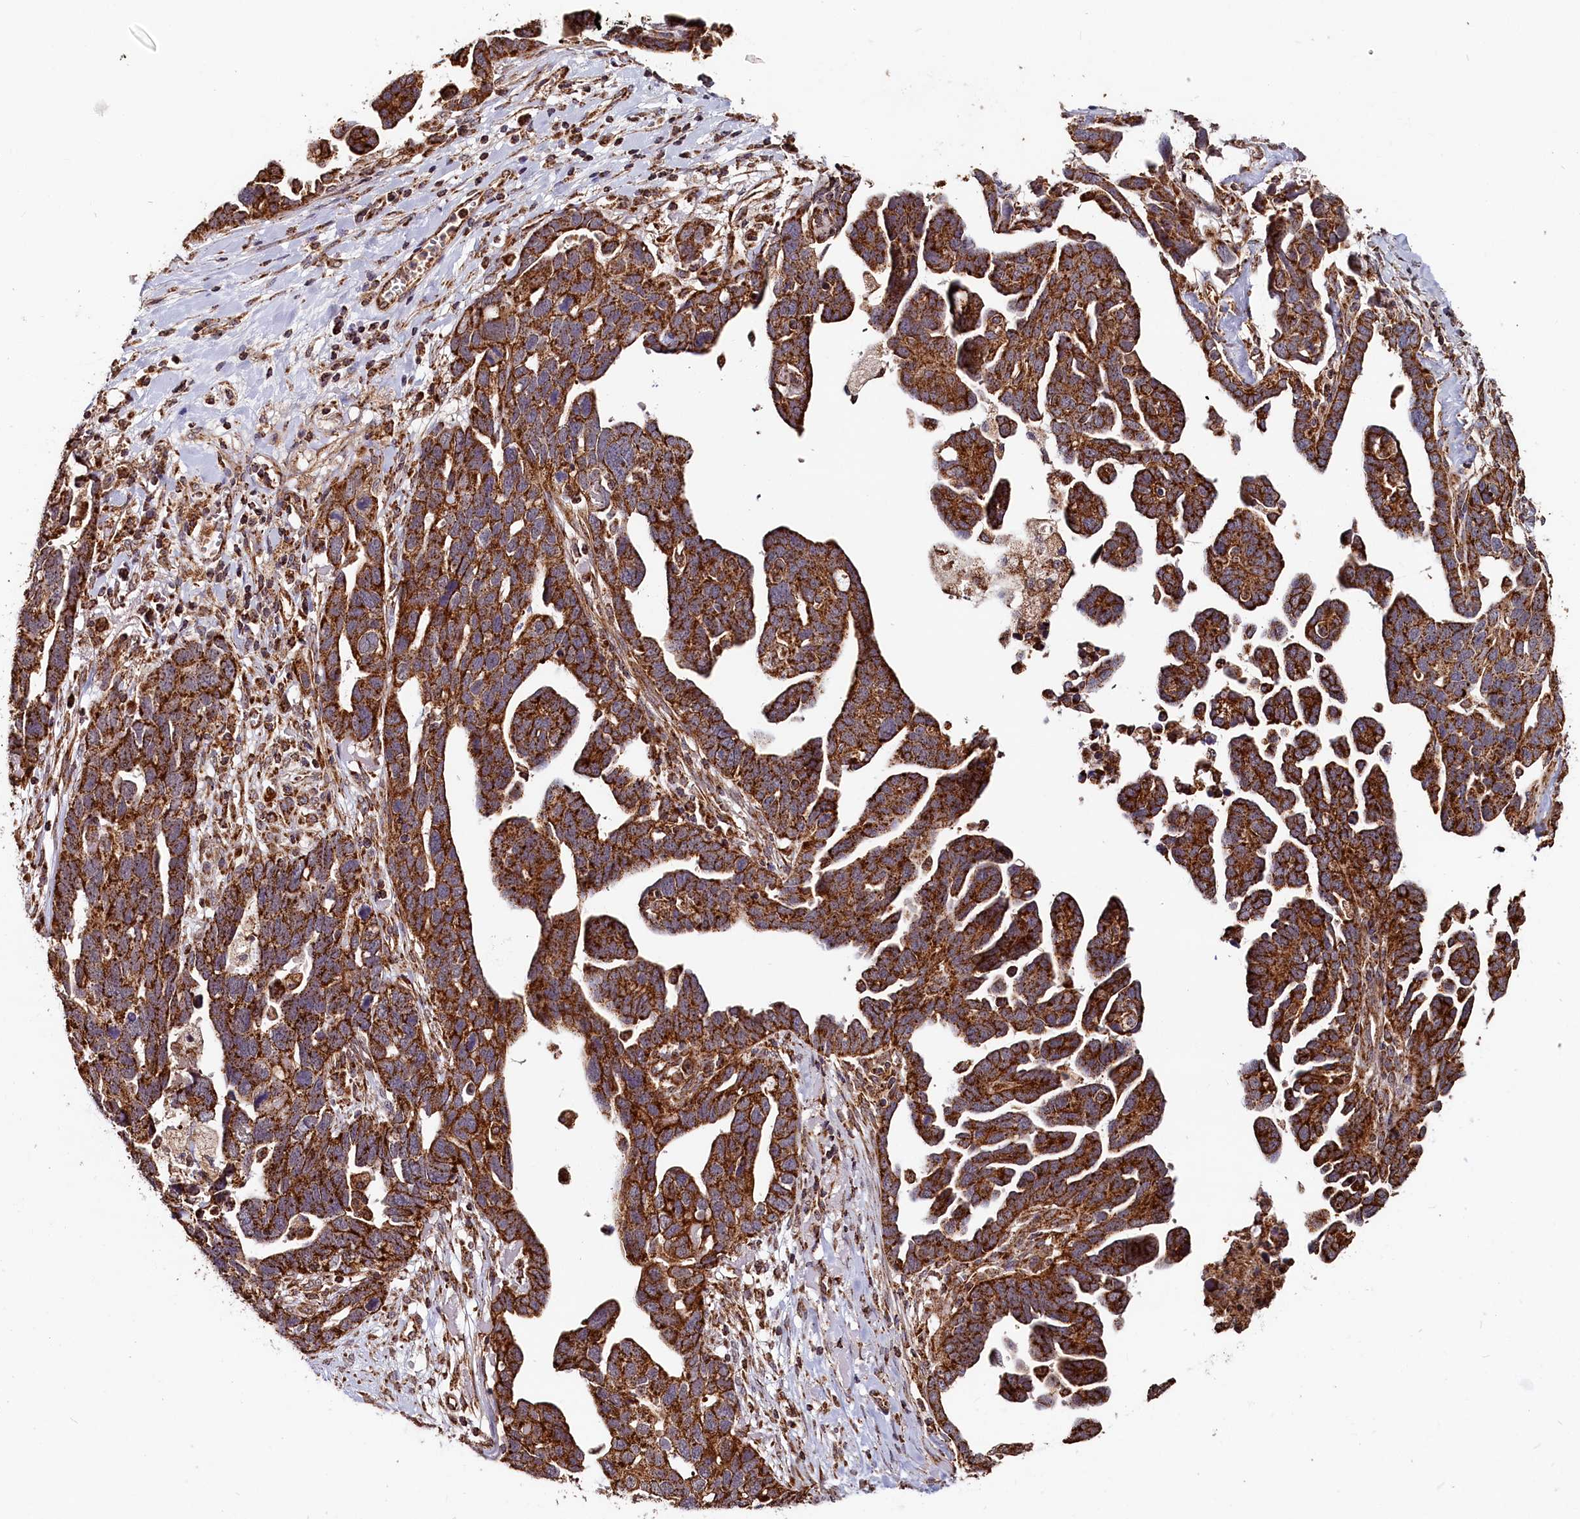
{"staining": {"intensity": "strong", "quantity": ">75%", "location": "cytoplasmic/membranous"}, "tissue": "ovarian cancer", "cell_type": "Tumor cells", "image_type": "cancer", "snomed": [{"axis": "morphology", "description": "Cystadenocarcinoma, serous, NOS"}, {"axis": "topography", "description": "Ovary"}], "caption": "Protein expression analysis of human ovarian cancer (serous cystadenocarcinoma) reveals strong cytoplasmic/membranous expression in about >75% of tumor cells.", "gene": "MACROD1", "patient": {"sex": "female", "age": 54}}